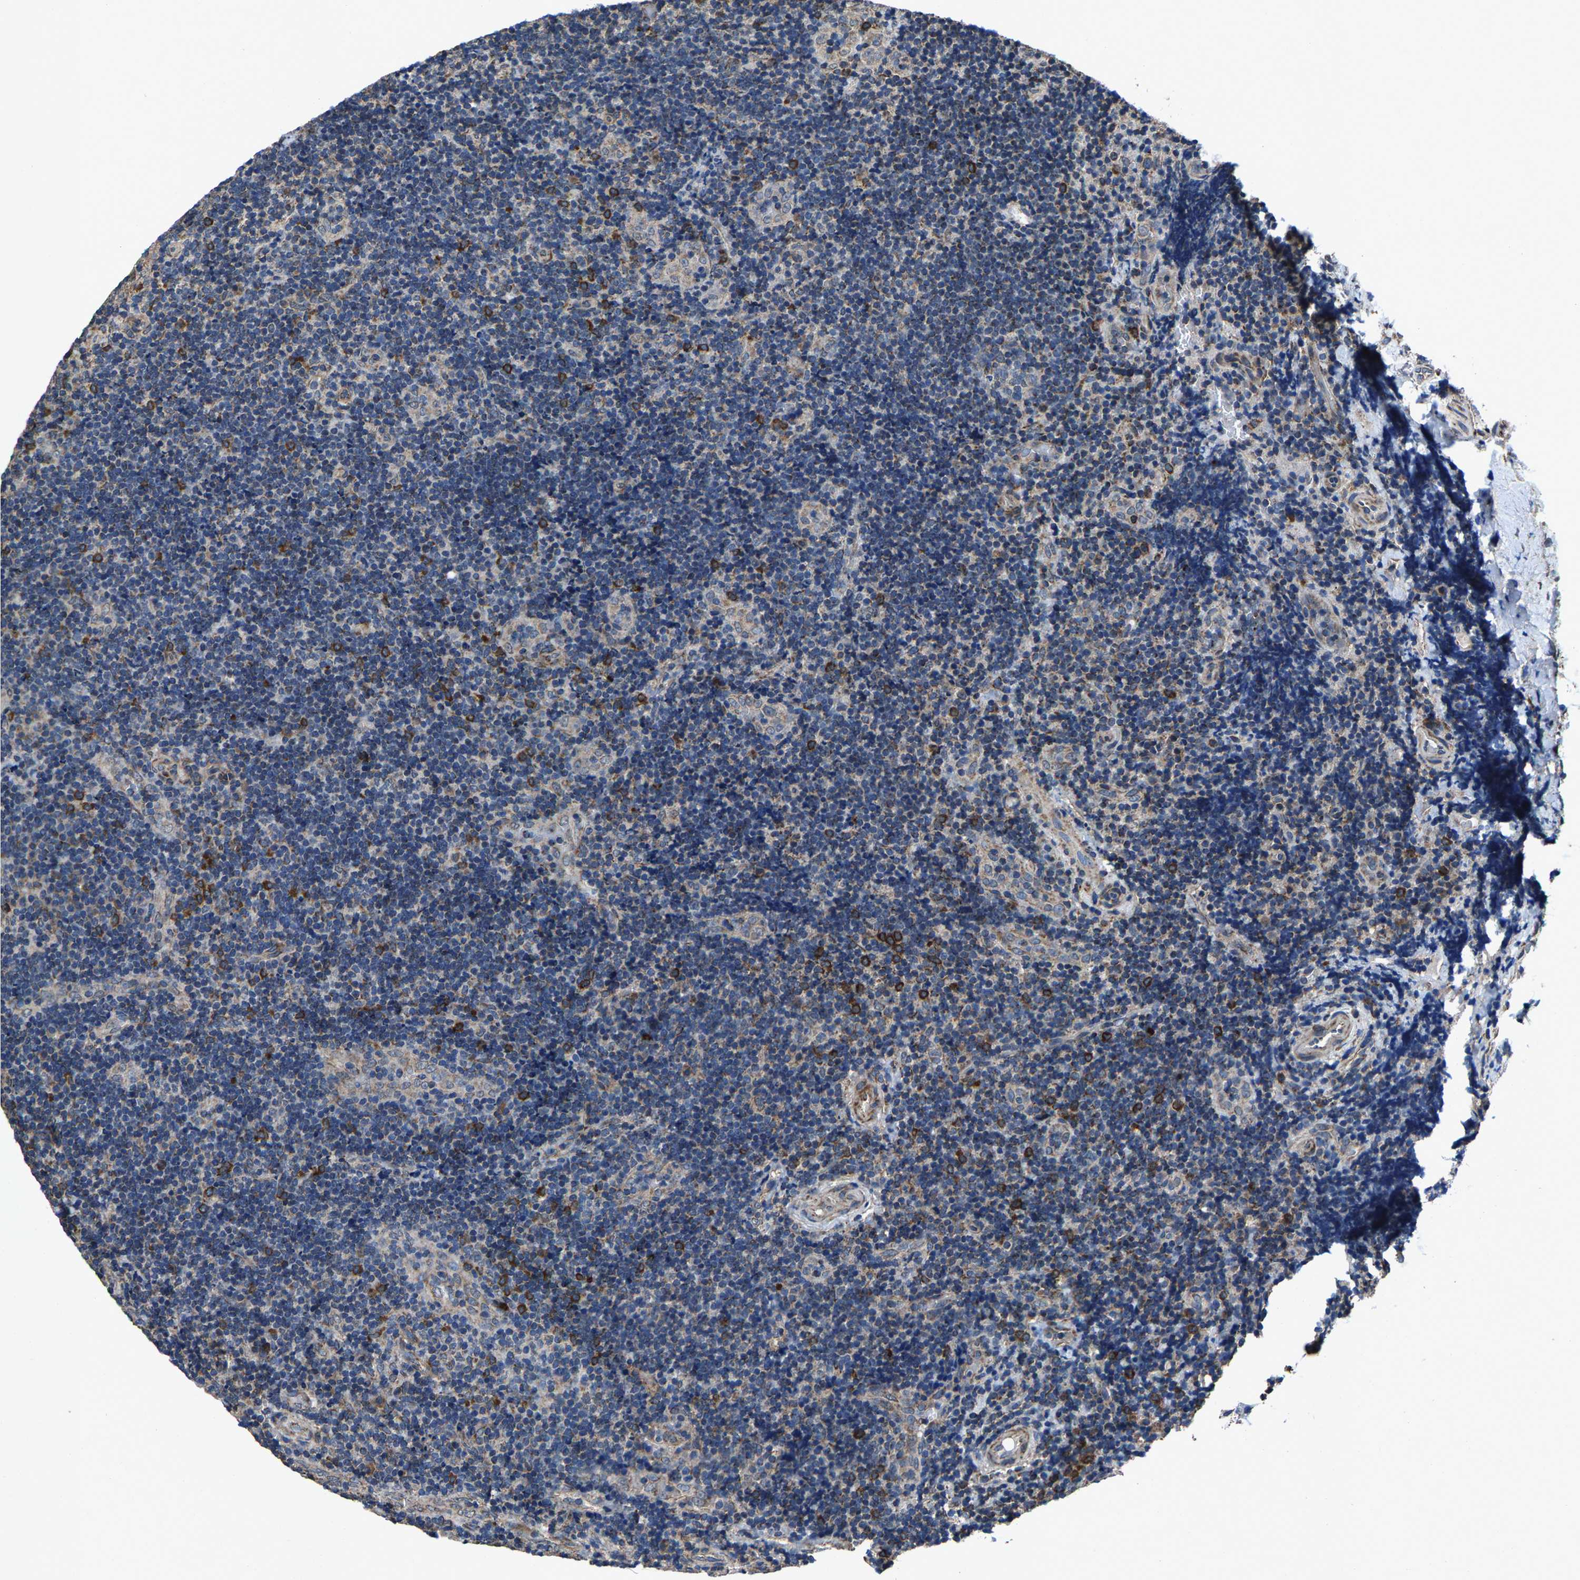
{"staining": {"intensity": "moderate", "quantity": "<25%", "location": "cytoplasmic/membranous"}, "tissue": "lymphoma", "cell_type": "Tumor cells", "image_type": "cancer", "snomed": [{"axis": "morphology", "description": "Malignant lymphoma, non-Hodgkin's type, High grade"}, {"axis": "topography", "description": "Tonsil"}], "caption": "IHC (DAB) staining of human high-grade malignant lymphoma, non-Hodgkin's type exhibits moderate cytoplasmic/membranous protein expression in about <25% of tumor cells. The staining was performed using DAB (3,3'-diaminobenzidine) to visualize the protein expression in brown, while the nuclei were stained in blue with hematoxylin (Magnification: 20x).", "gene": "PDP1", "patient": {"sex": "female", "age": 36}}